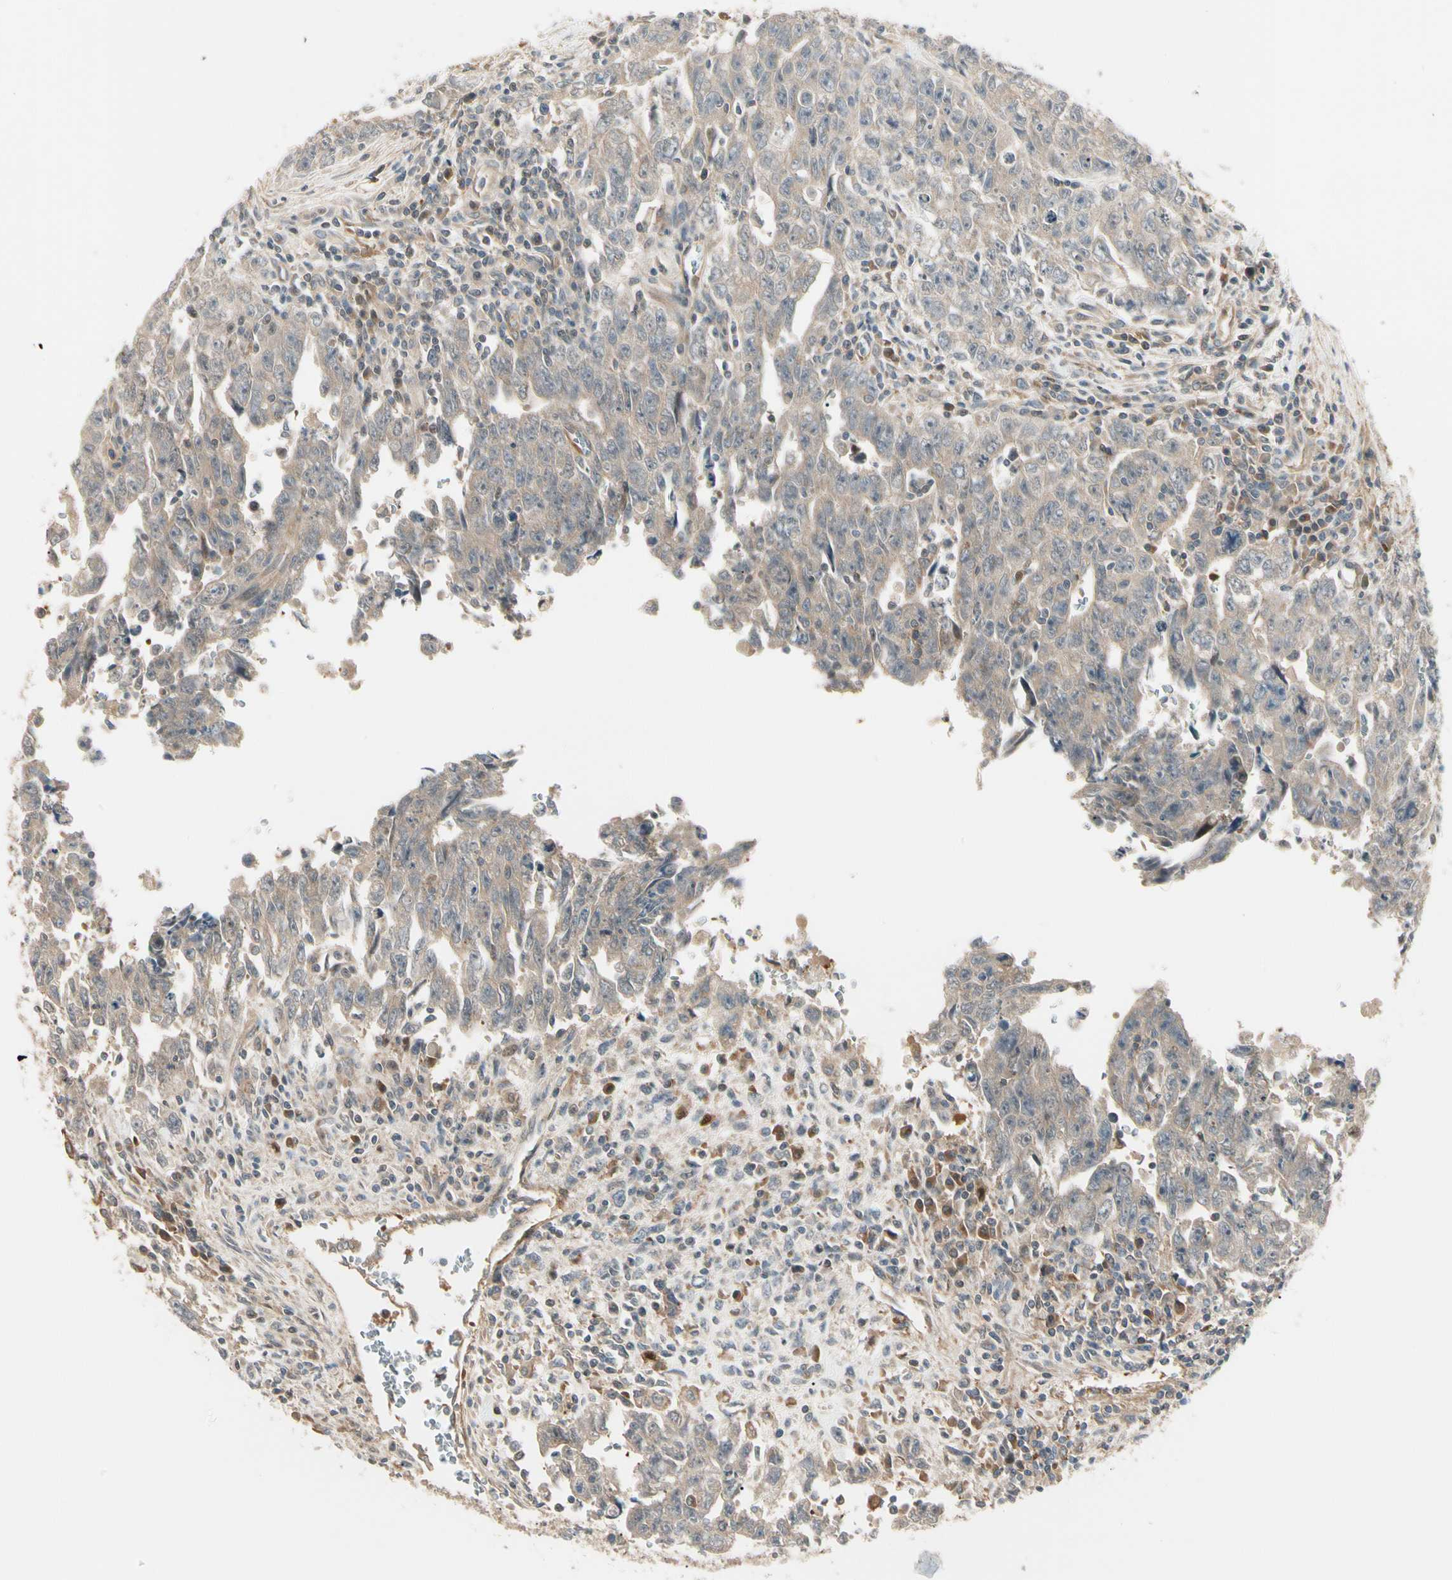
{"staining": {"intensity": "moderate", "quantity": ">75%", "location": "cytoplasmic/membranous"}, "tissue": "testis cancer", "cell_type": "Tumor cells", "image_type": "cancer", "snomed": [{"axis": "morphology", "description": "Carcinoma, Embryonal, NOS"}, {"axis": "topography", "description": "Testis"}], "caption": "Brown immunohistochemical staining in testis cancer exhibits moderate cytoplasmic/membranous positivity in approximately >75% of tumor cells.", "gene": "F2R", "patient": {"sex": "male", "age": 28}}